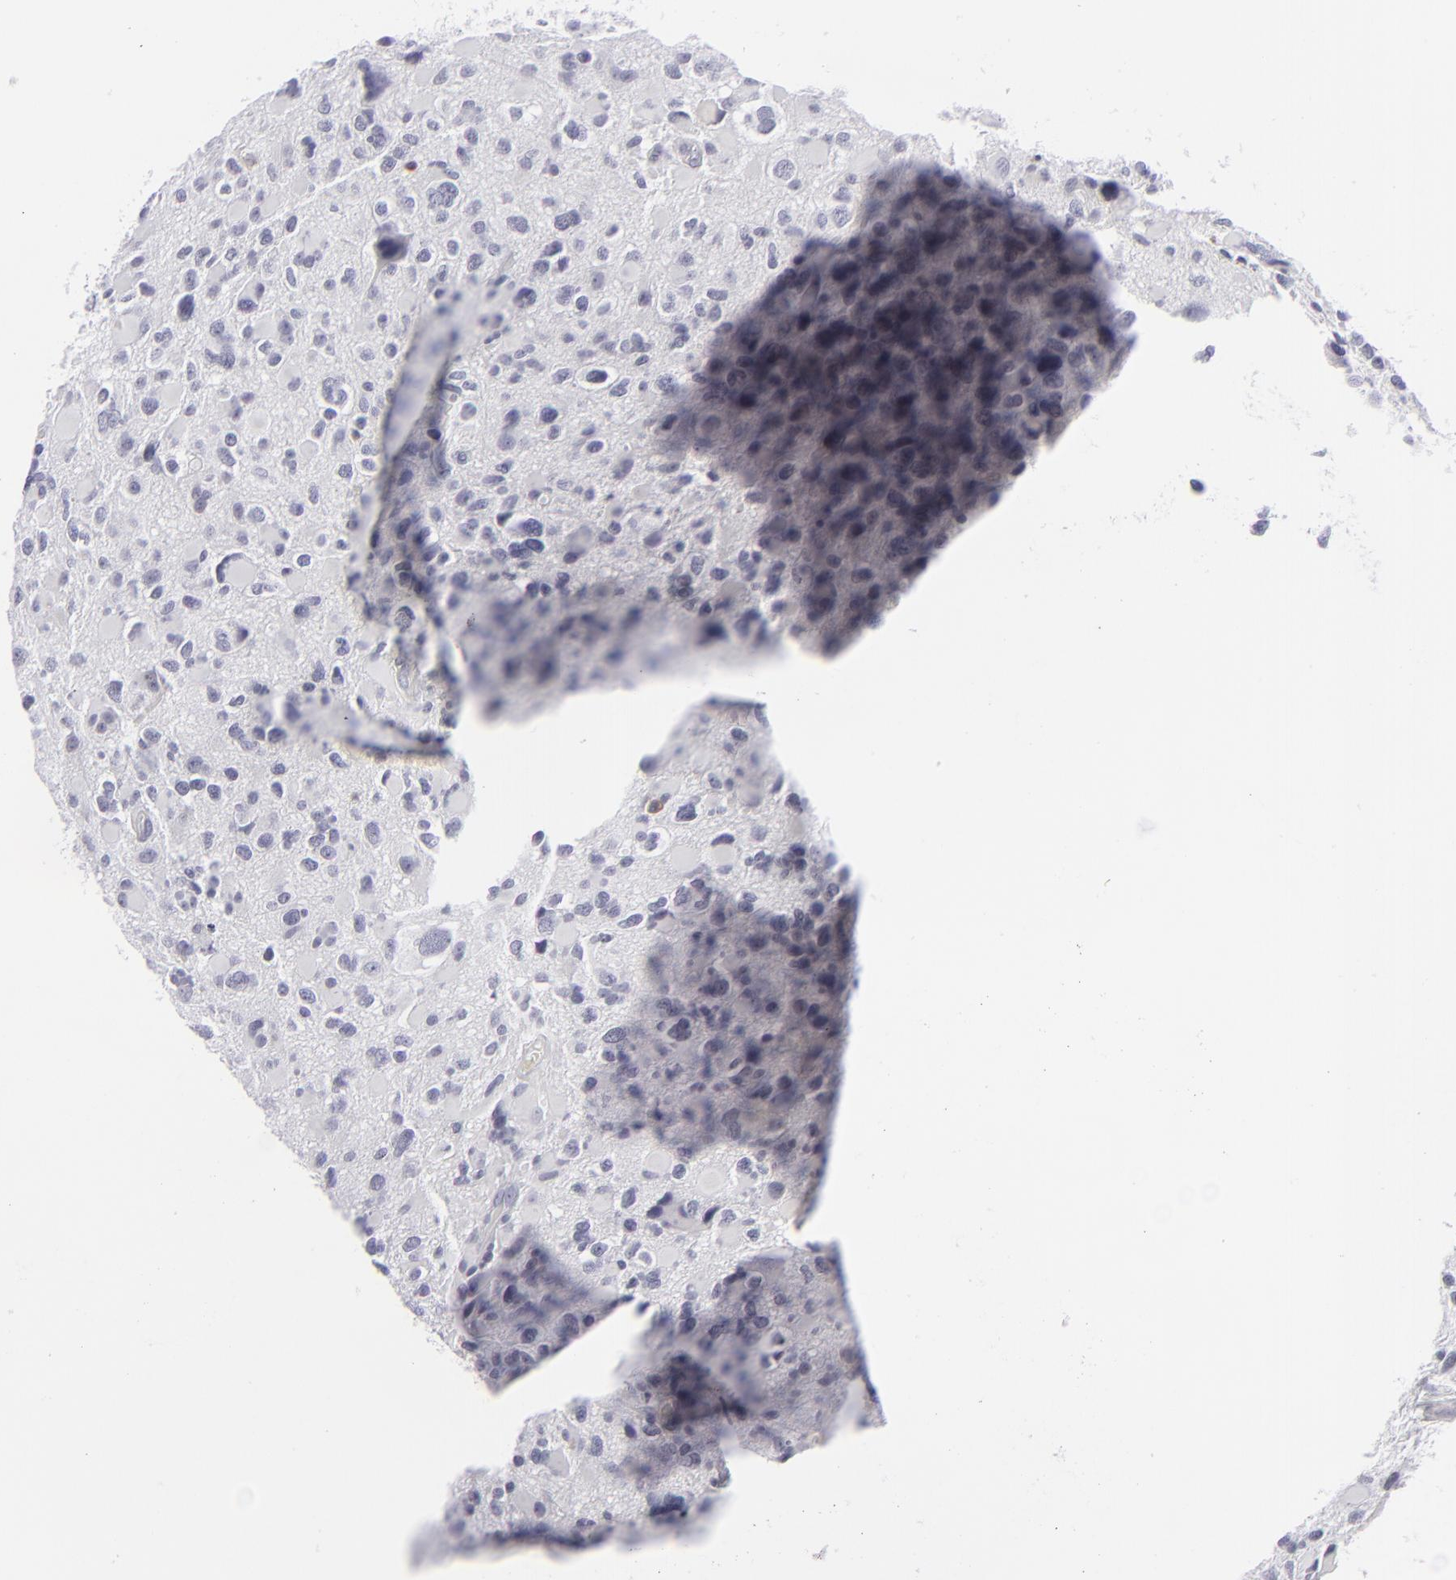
{"staining": {"intensity": "negative", "quantity": "none", "location": "none"}, "tissue": "glioma", "cell_type": "Tumor cells", "image_type": "cancer", "snomed": [{"axis": "morphology", "description": "Glioma, malignant, High grade"}, {"axis": "topography", "description": "Brain"}], "caption": "Protein analysis of malignant high-grade glioma demonstrates no significant positivity in tumor cells.", "gene": "CD7", "patient": {"sex": "female", "age": 37}}